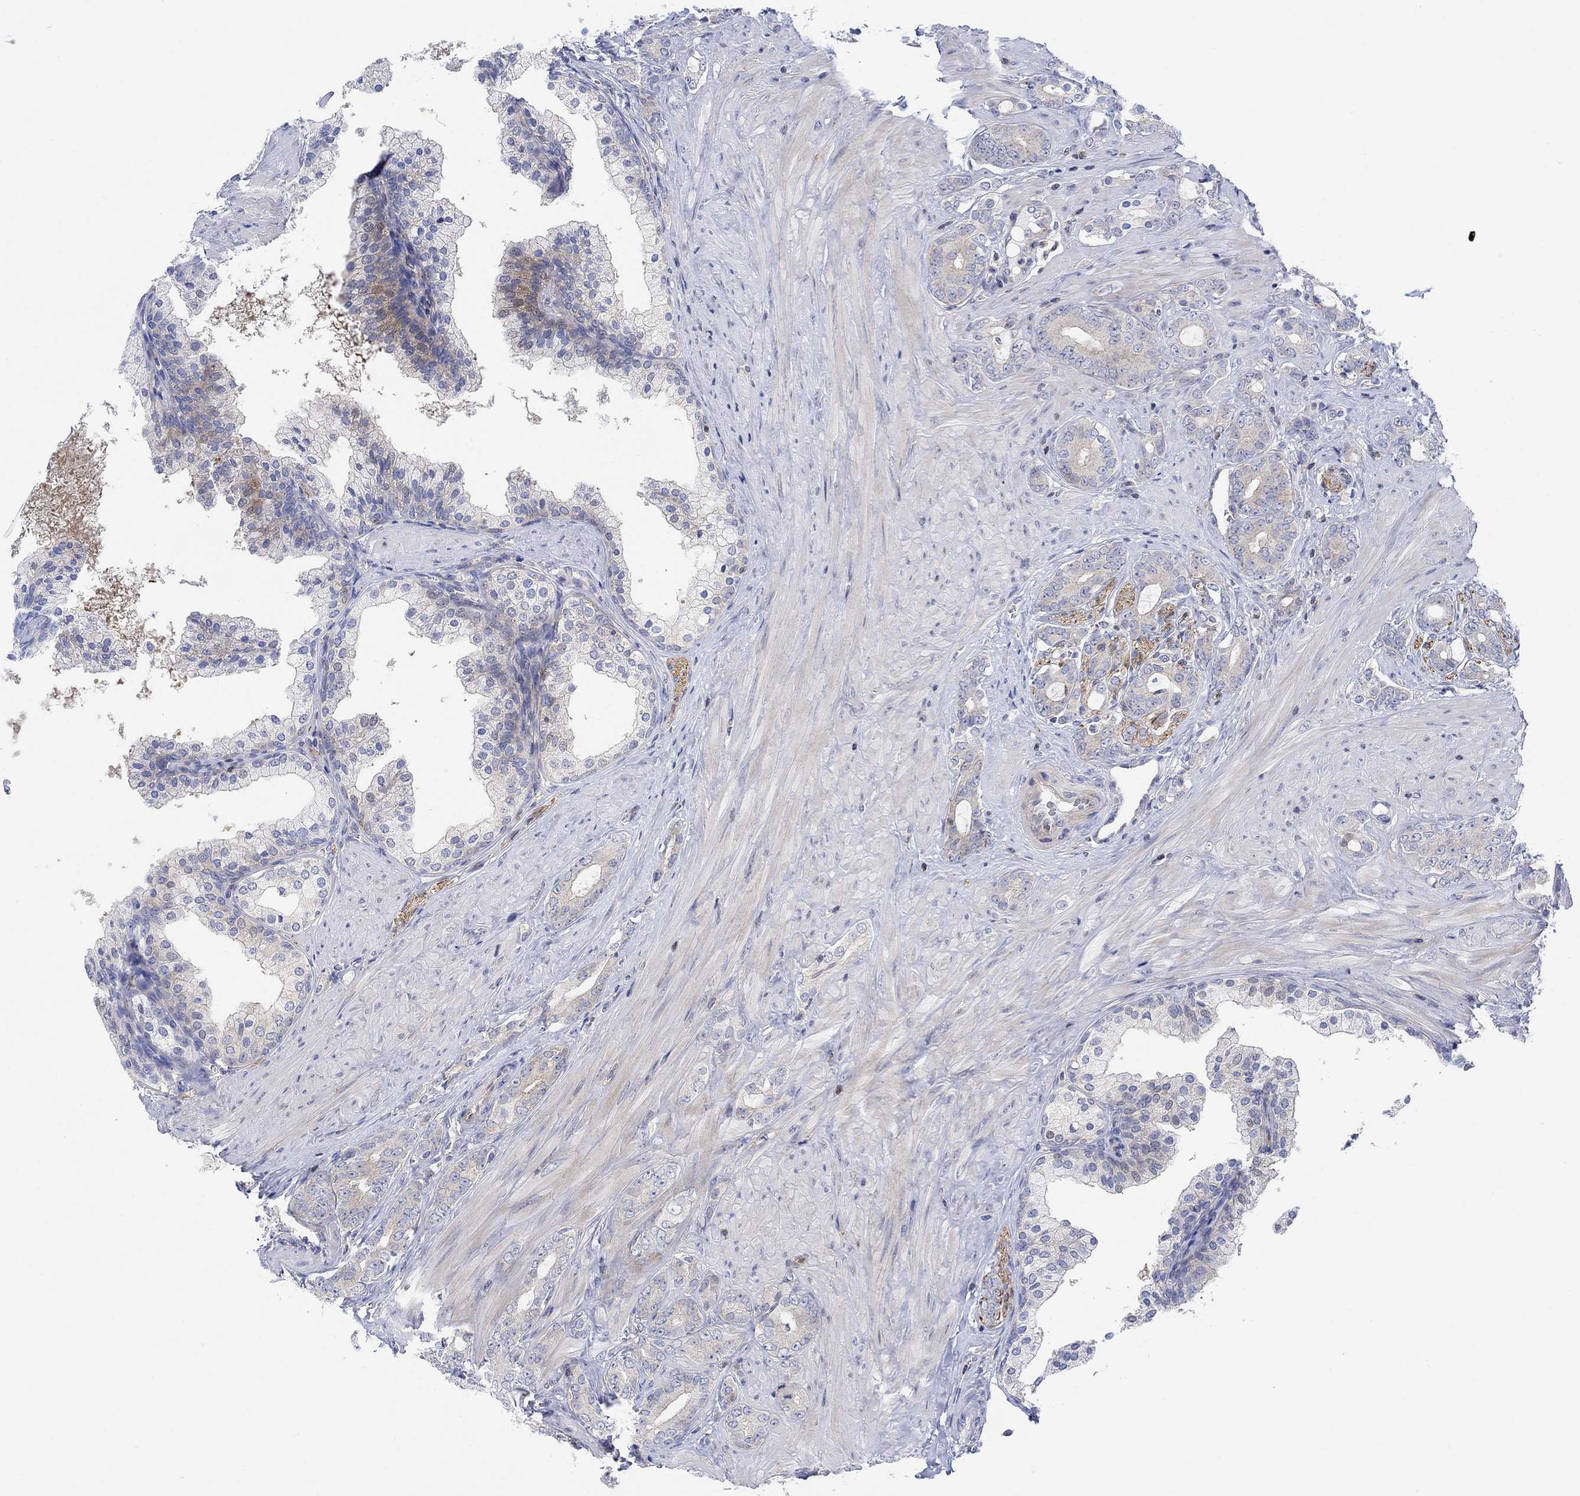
{"staining": {"intensity": "moderate", "quantity": "<25%", "location": "cytoplasmic/membranous"}, "tissue": "prostate cancer", "cell_type": "Tumor cells", "image_type": "cancer", "snomed": [{"axis": "morphology", "description": "Adenocarcinoma, NOS"}, {"axis": "topography", "description": "Prostate"}], "caption": "Prostate cancer was stained to show a protein in brown. There is low levels of moderate cytoplasmic/membranous staining in approximately <25% of tumor cells.", "gene": "ARSK", "patient": {"sex": "male", "age": 55}}